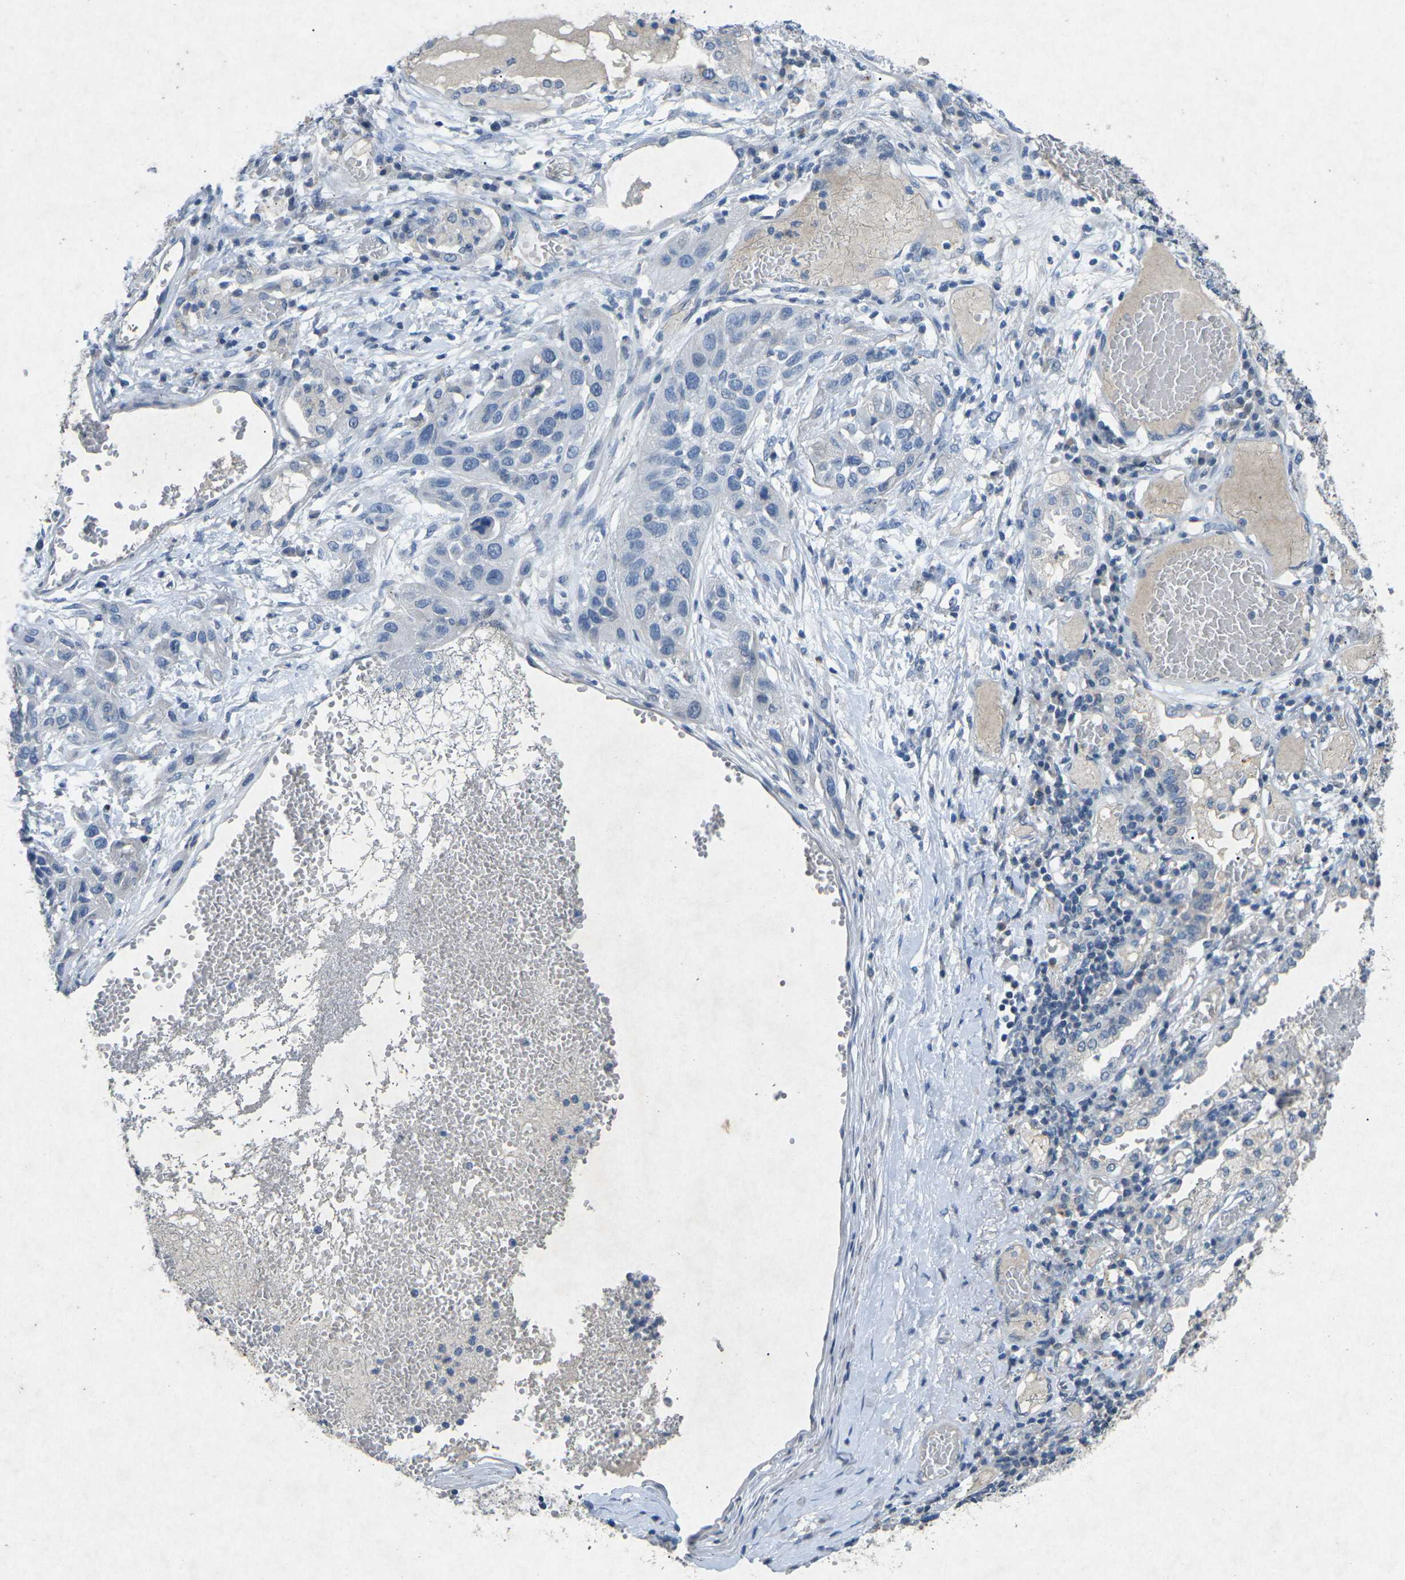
{"staining": {"intensity": "negative", "quantity": "none", "location": "none"}, "tissue": "lung cancer", "cell_type": "Tumor cells", "image_type": "cancer", "snomed": [{"axis": "morphology", "description": "Squamous cell carcinoma, NOS"}, {"axis": "topography", "description": "Lung"}], "caption": "Protein analysis of squamous cell carcinoma (lung) demonstrates no significant staining in tumor cells. The staining is performed using DAB brown chromogen with nuclei counter-stained in using hematoxylin.", "gene": "A1BG", "patient": {"sex": "male", "age": 71}}